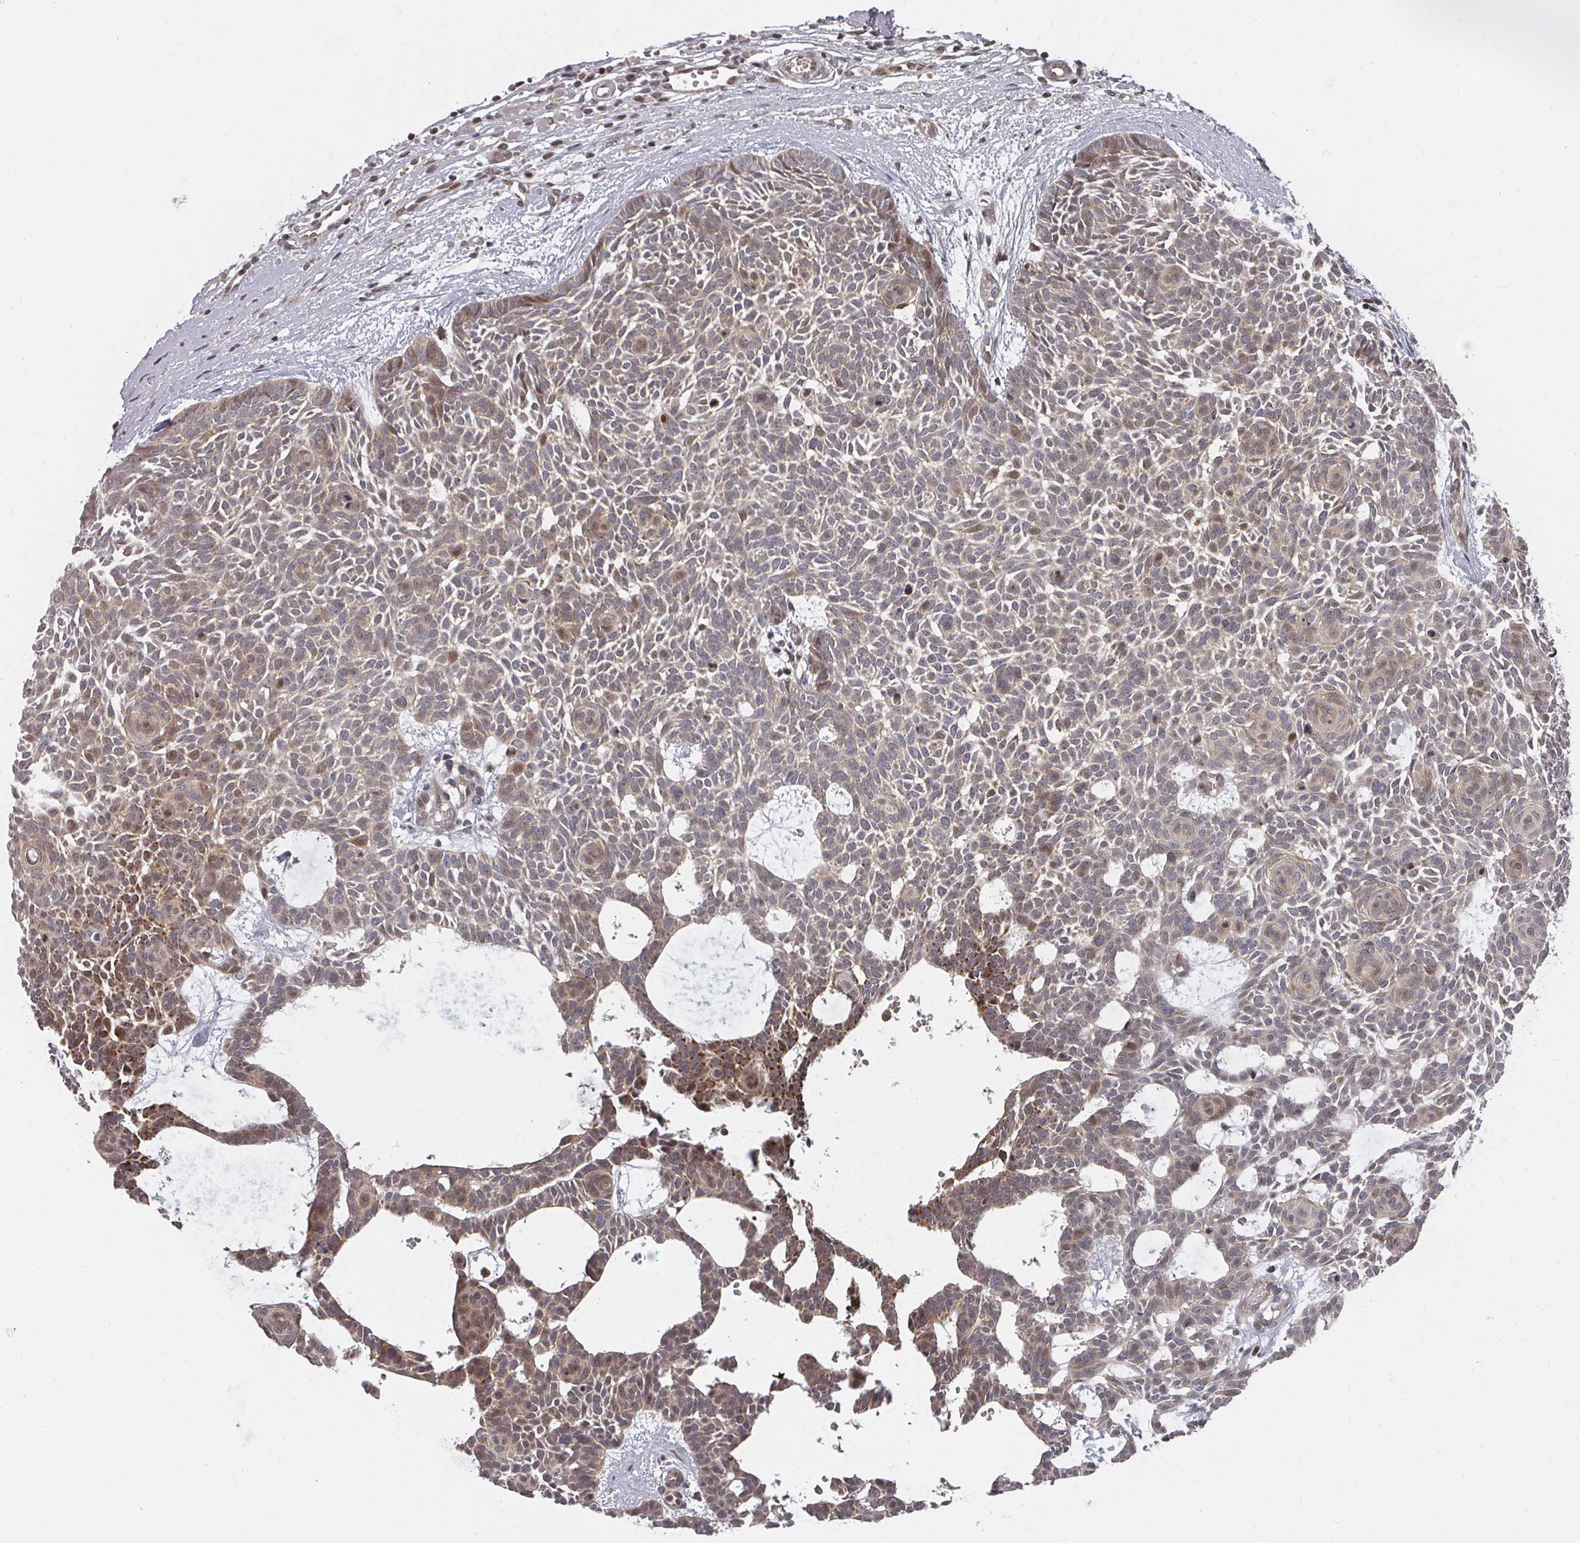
{"staining": {"intensity": "moderate", "quantity": "25%-75%", "location": "cytoplasmic/membranous"}, "tissue": "skin cancer", "cell_type": "Tumor cells", "image_type": "cancer", "snomed": [{"axis": "morphology", "description": "Basal cell carcinoma"}, {"axis": "topography", "description": "Skin"}], "caption": "A histopathology image of skin basal cell carcinoma stained for a protein demonstrates moderate cytoplasmic/membranous brown staining in tumor cells.", "gene": "KIF1C", "patient": {"sex": "male", "age": 61}}